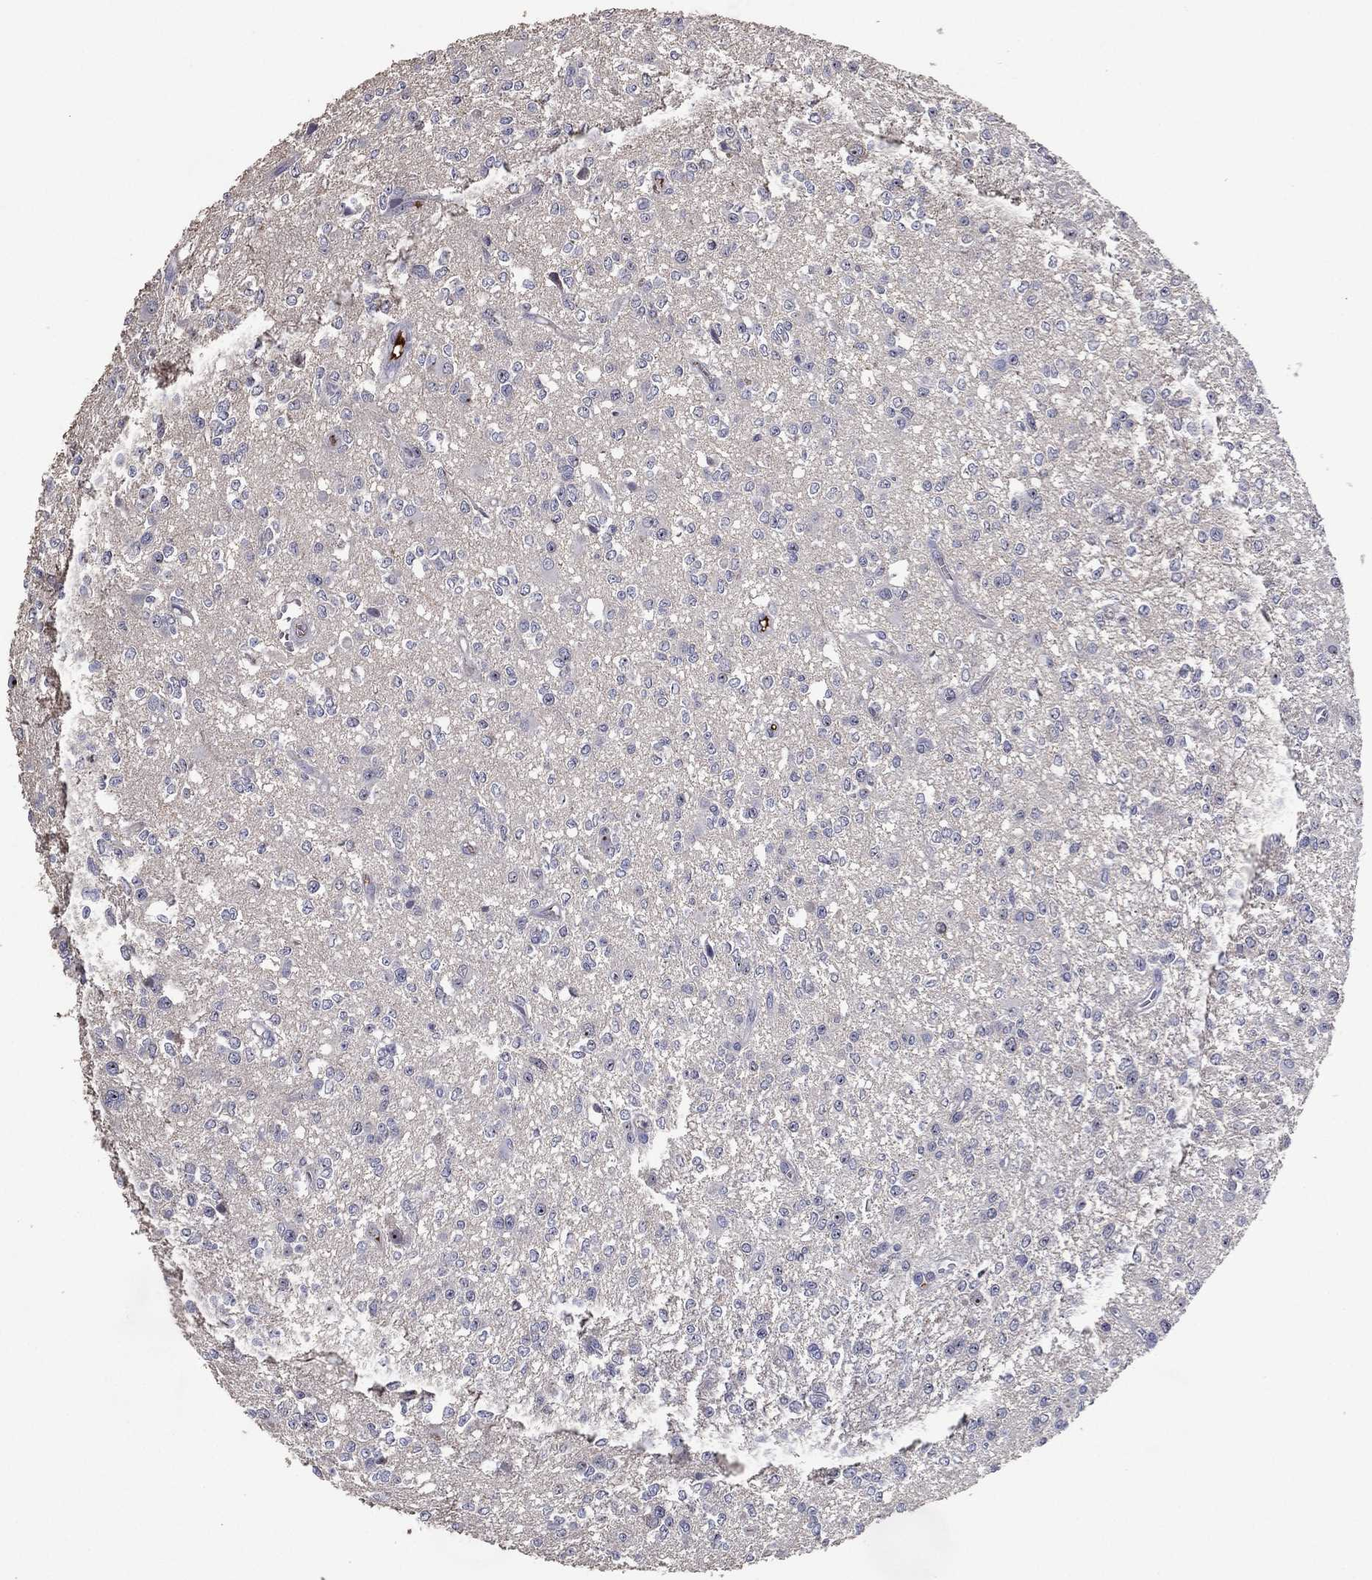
{"staining": {"intensity": "negative", "quantity": "none", "location": "none"}, "tissue": "glioma", "cell_type": "Tumor cells", "image_type": "cancer", "snomed": [{"axis": "morphology", "description": "Glioma, malignant, Low grade"}, {"axis": "topography", "description": "Brain"}], "caption": "Immunohistochemistry photomicrograph of neoplastic tissue: human glioma stained with DAB (3,3'-diaminobenzidine) exhibits no significant protein staining in tumor cells.", "gene": "EFNA1", "patient": {"sex": "female", "age": 45}}